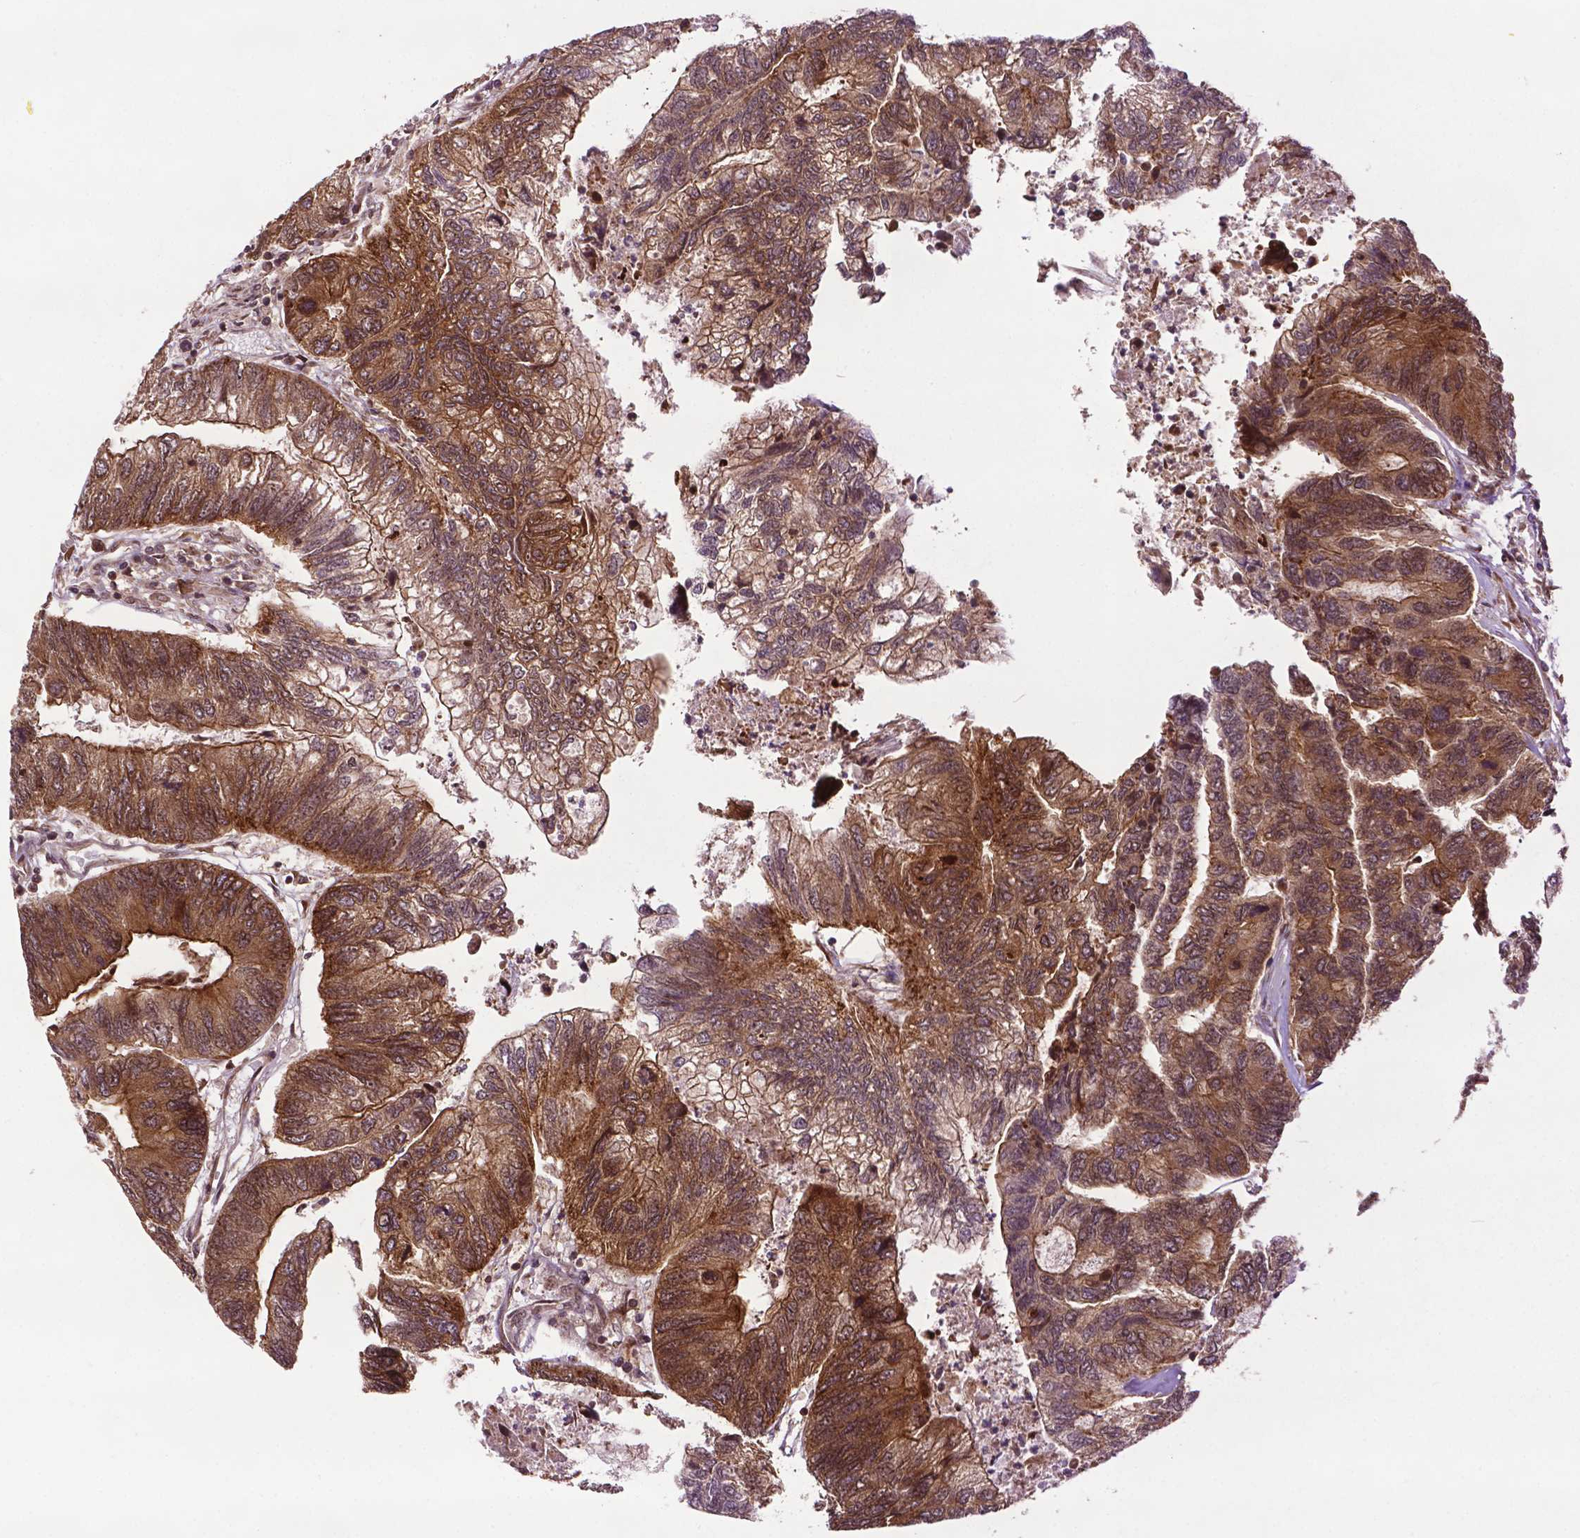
{"staining": {"intensity": "moderate", "quantity": ">75%", "location": "cytoplasmic/membranous"}, "tissue": "colorectal cancer", "cell_type": "Tumor cells", "image_type": "cancer", "snomed": [{"axis": "morphology", "description": "Adenocarcinoma, NOS"}, {"axis": "topography", "description": "Colon"}], "caption": "Immunohistochemistry staining of colorectal adenocarcinoma, which reveals medium levels of moderate cytoplasmic/membranous positivity in approximately >75% of tumor cells indicating moderate cytoplasmic/membranous protein positivity. The staining was performed using DAB (brown) for protein detection and nuclei were counterstained in hematoxylin (blue).", "gene": "TMX2", "patient": {"sex": "female", "age": 67}}